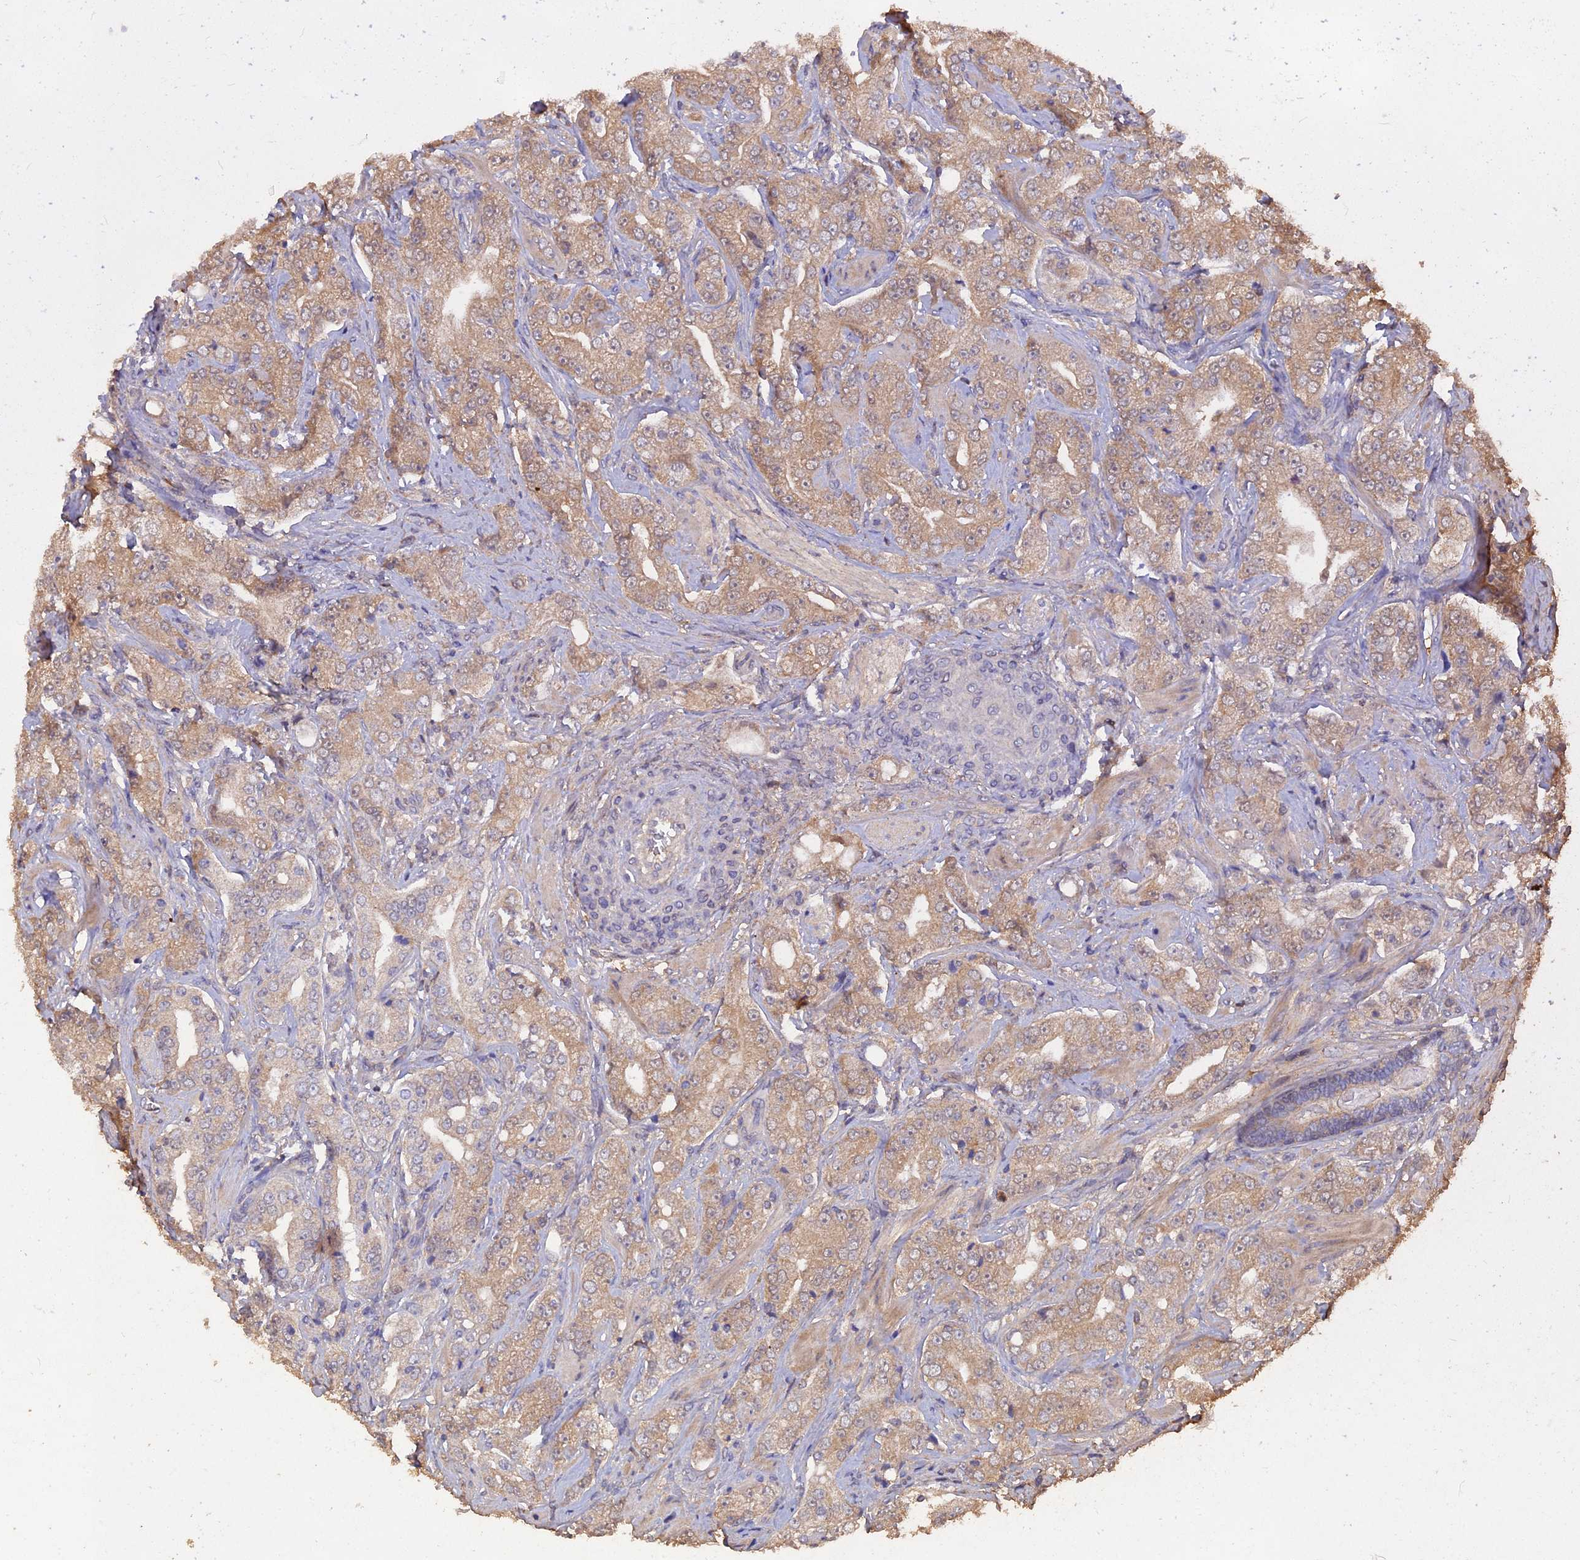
{"staining": {"intensity": "weak", "quantity": ">75%", "location": "cytoplasmic/membranous"}, "tissue": "prostate cancer", "cell_type": "Tumor cells", "image_type": "cancer", "snomed": [{"axis": "morphology", "description": "Adenocarcinoma, Low grade"}, {"axis": "topography", "description": "Prostate"}], "caption": "This is an image of IHC staining of adenocarcinoma (low-grade) (prostate), which shows weak staining in the cytoplasmic/membranous of tumor cells.", "gene": "BLVRA", "patient": {"sex": "male", "age": 67}}